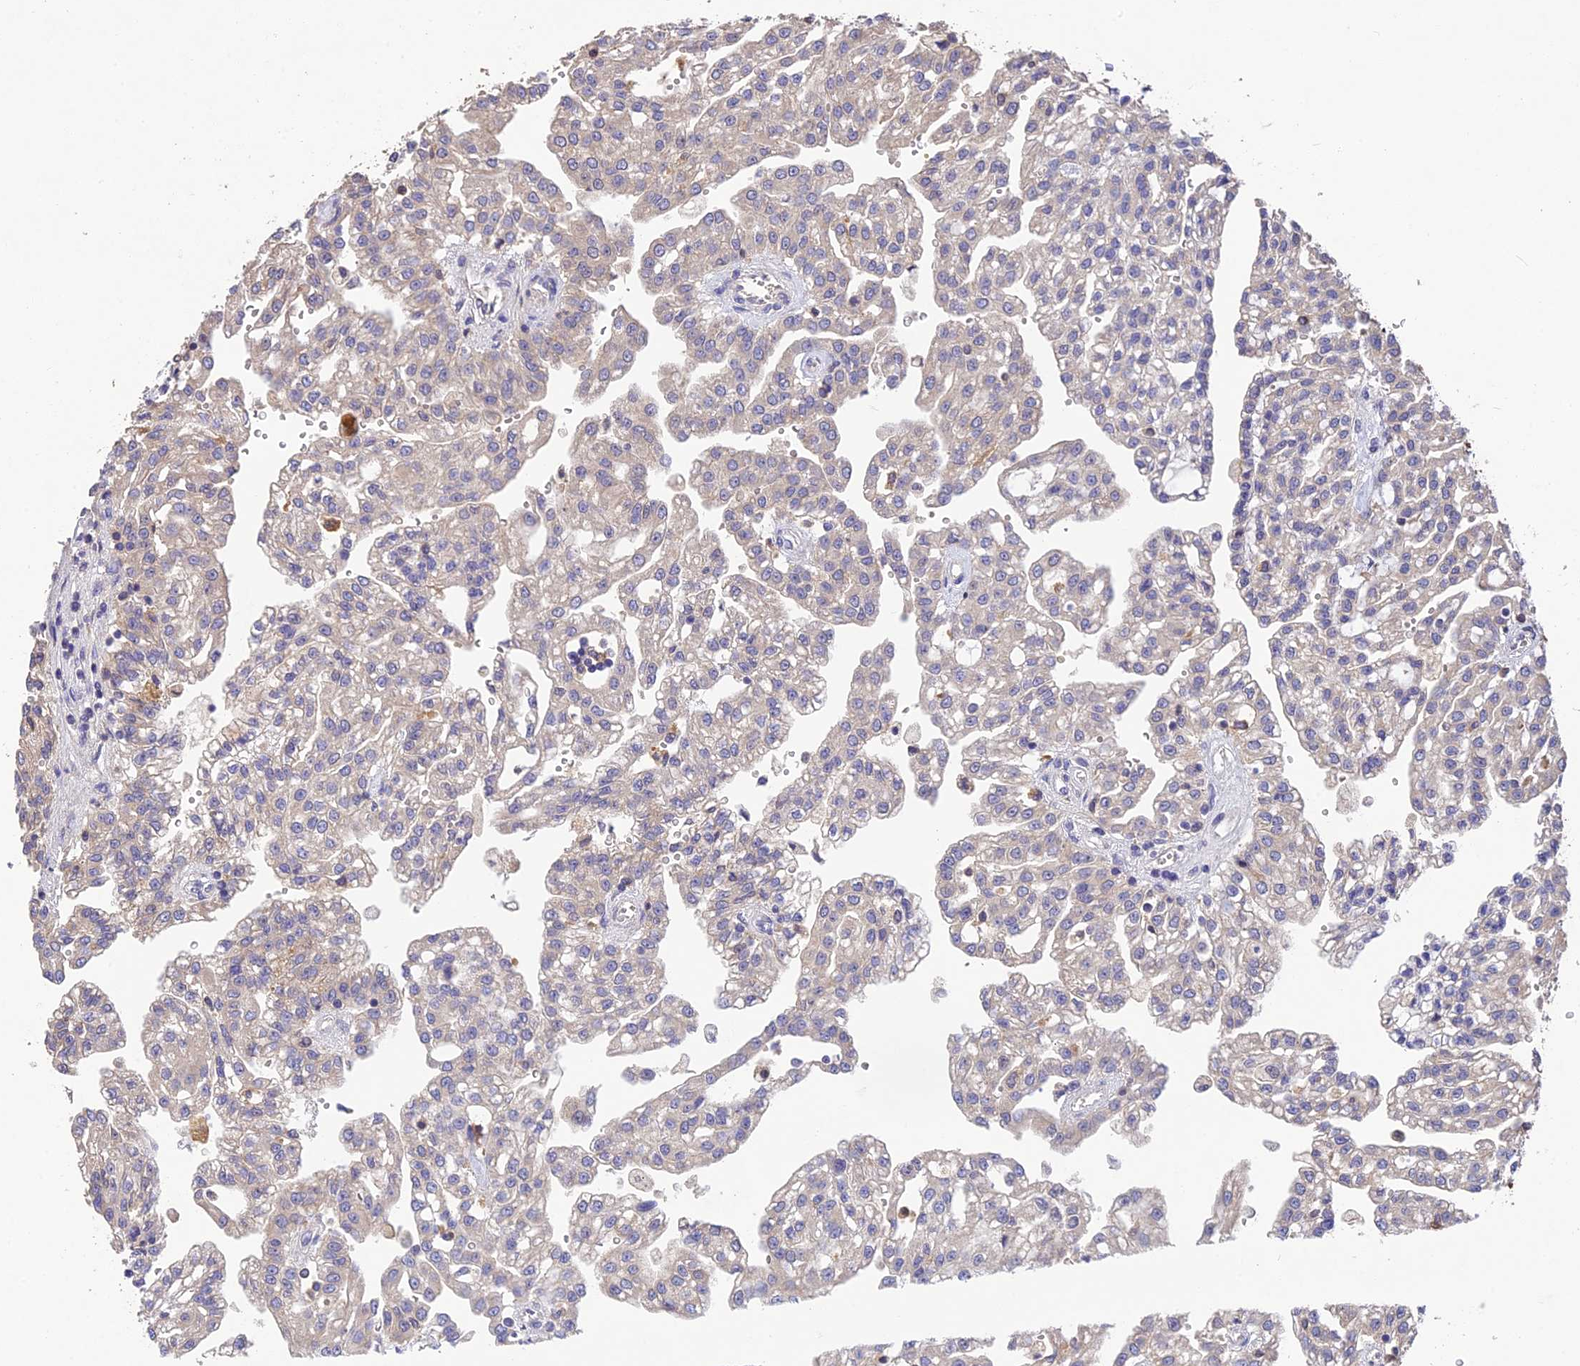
{"staining": {"intensity": "negative", "quantity": "none", "location": "none"}, "tissue": "renal cancer", "cell_type": "Tumor cells", "image_type": "cancer", "snomed": [{"axis": "morphology", "description": "Adenocarcinoma, NOS"}, {"axis": "topography", "description": "Kidney"}], "caption": "Immunohistochemistry (IHC) photomicrograph of human renal cancer (adenocarcinoma) stained for a protein (brown), which reveals no staining in tumor cells.", "gene": "DENND5B", "patient": {"sex": "male", "age": 63}}